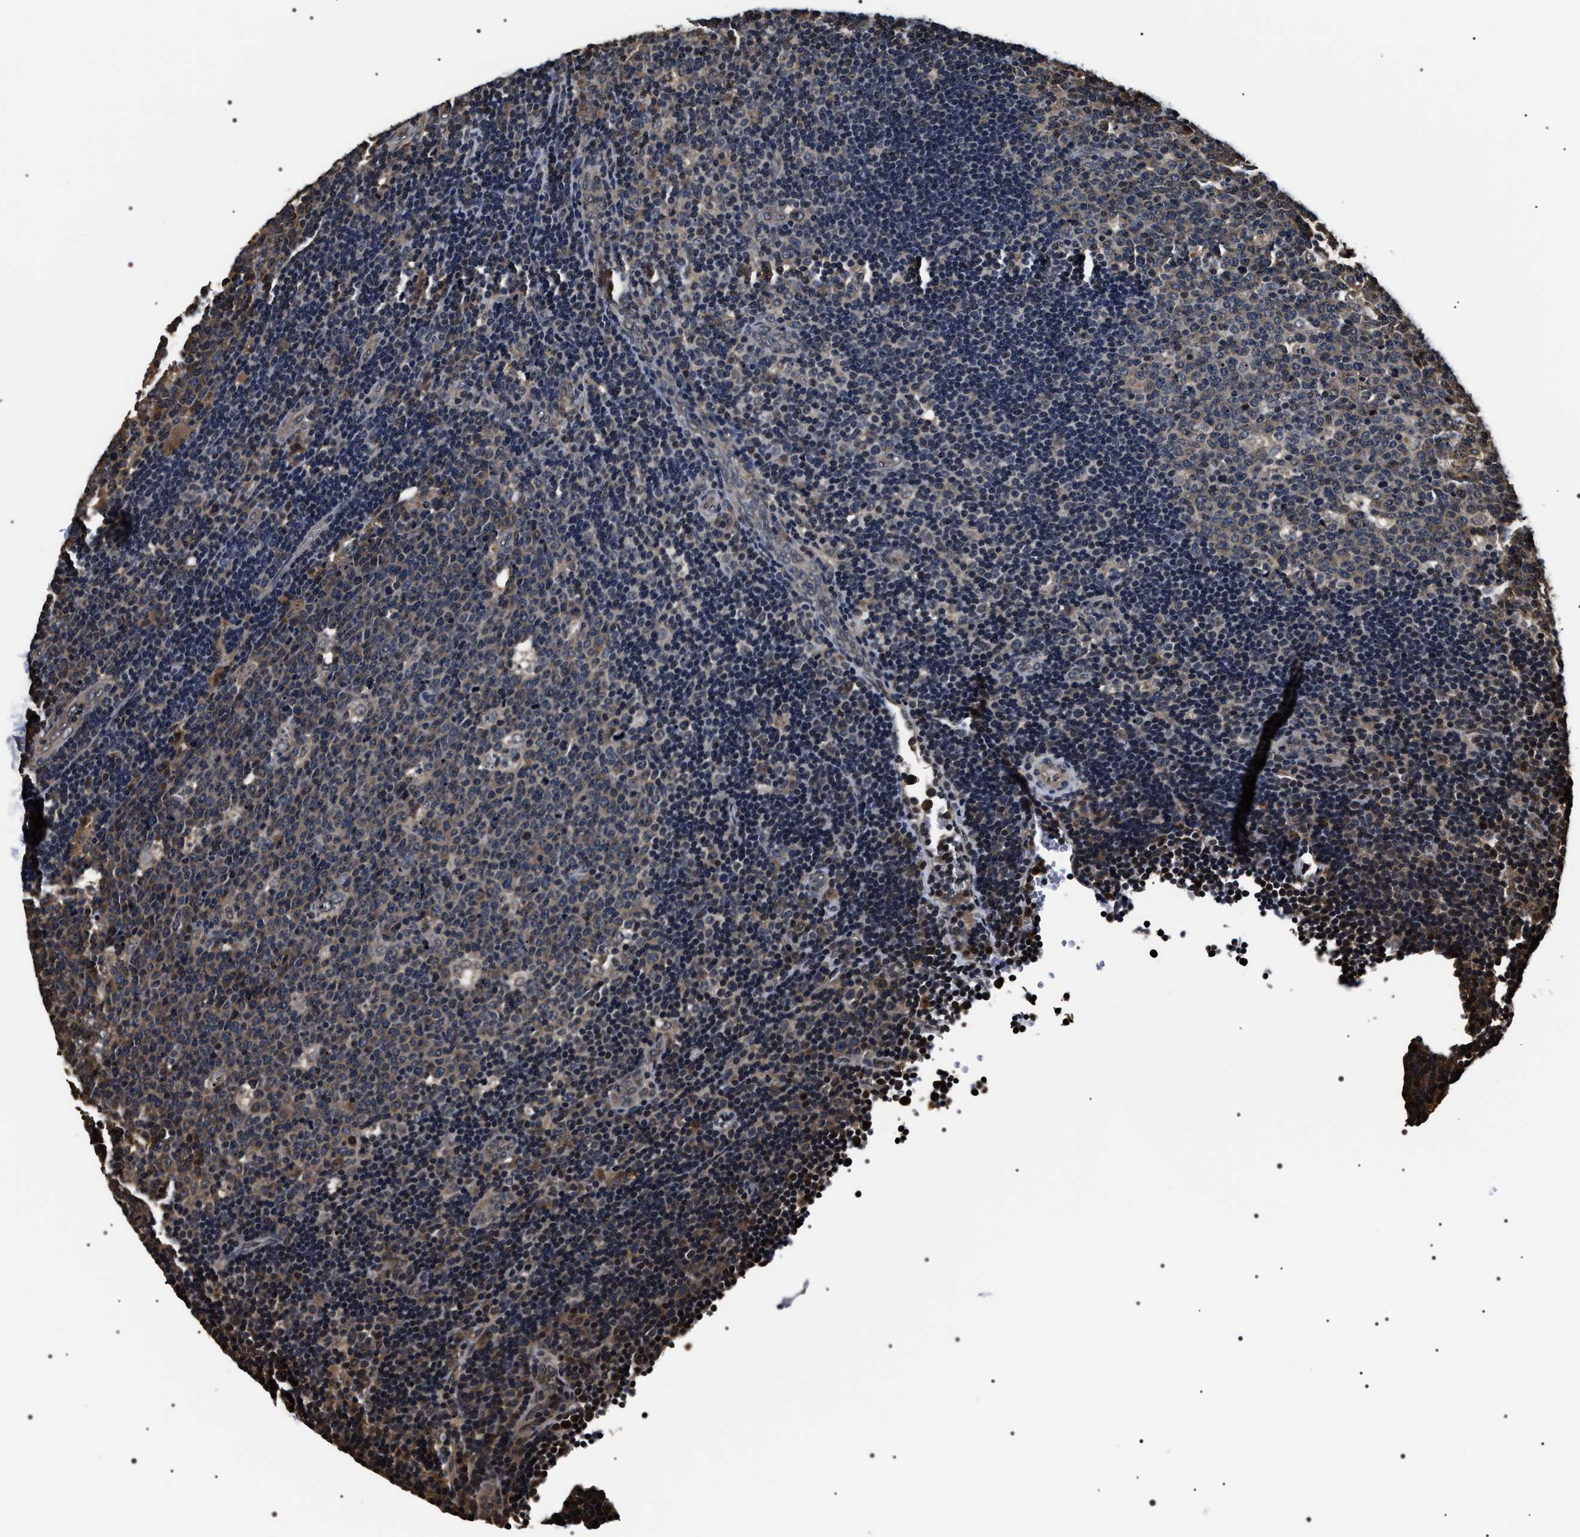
{"staining": {"intensity": "weak", "quantity": "25%-75%", "location": "cytoplasmic/membranous"}, "tissue": "lymph node", "cell_type": "Germinal center cells", "image_type": "normal", "snomed": [{"axis": "morphology", "description": "Normal tissue, NOS"}, {"axis": "topography", "description": "Lymph node"}, {"axis": "topography", "description": "Salivary gland"}], "caption": "Brown immunohistochemical staining in normal lymph node displays weak cytoplasmic/membranous positivity in about 25%-75% of germinal center cells. The protein is stained brown, and the nuclei are stained in blue (DAB IHC with brightfield microscopy, high magnification).", "gene": "ARHGAP22", "patient": {"sex": "male", "age": 8}}